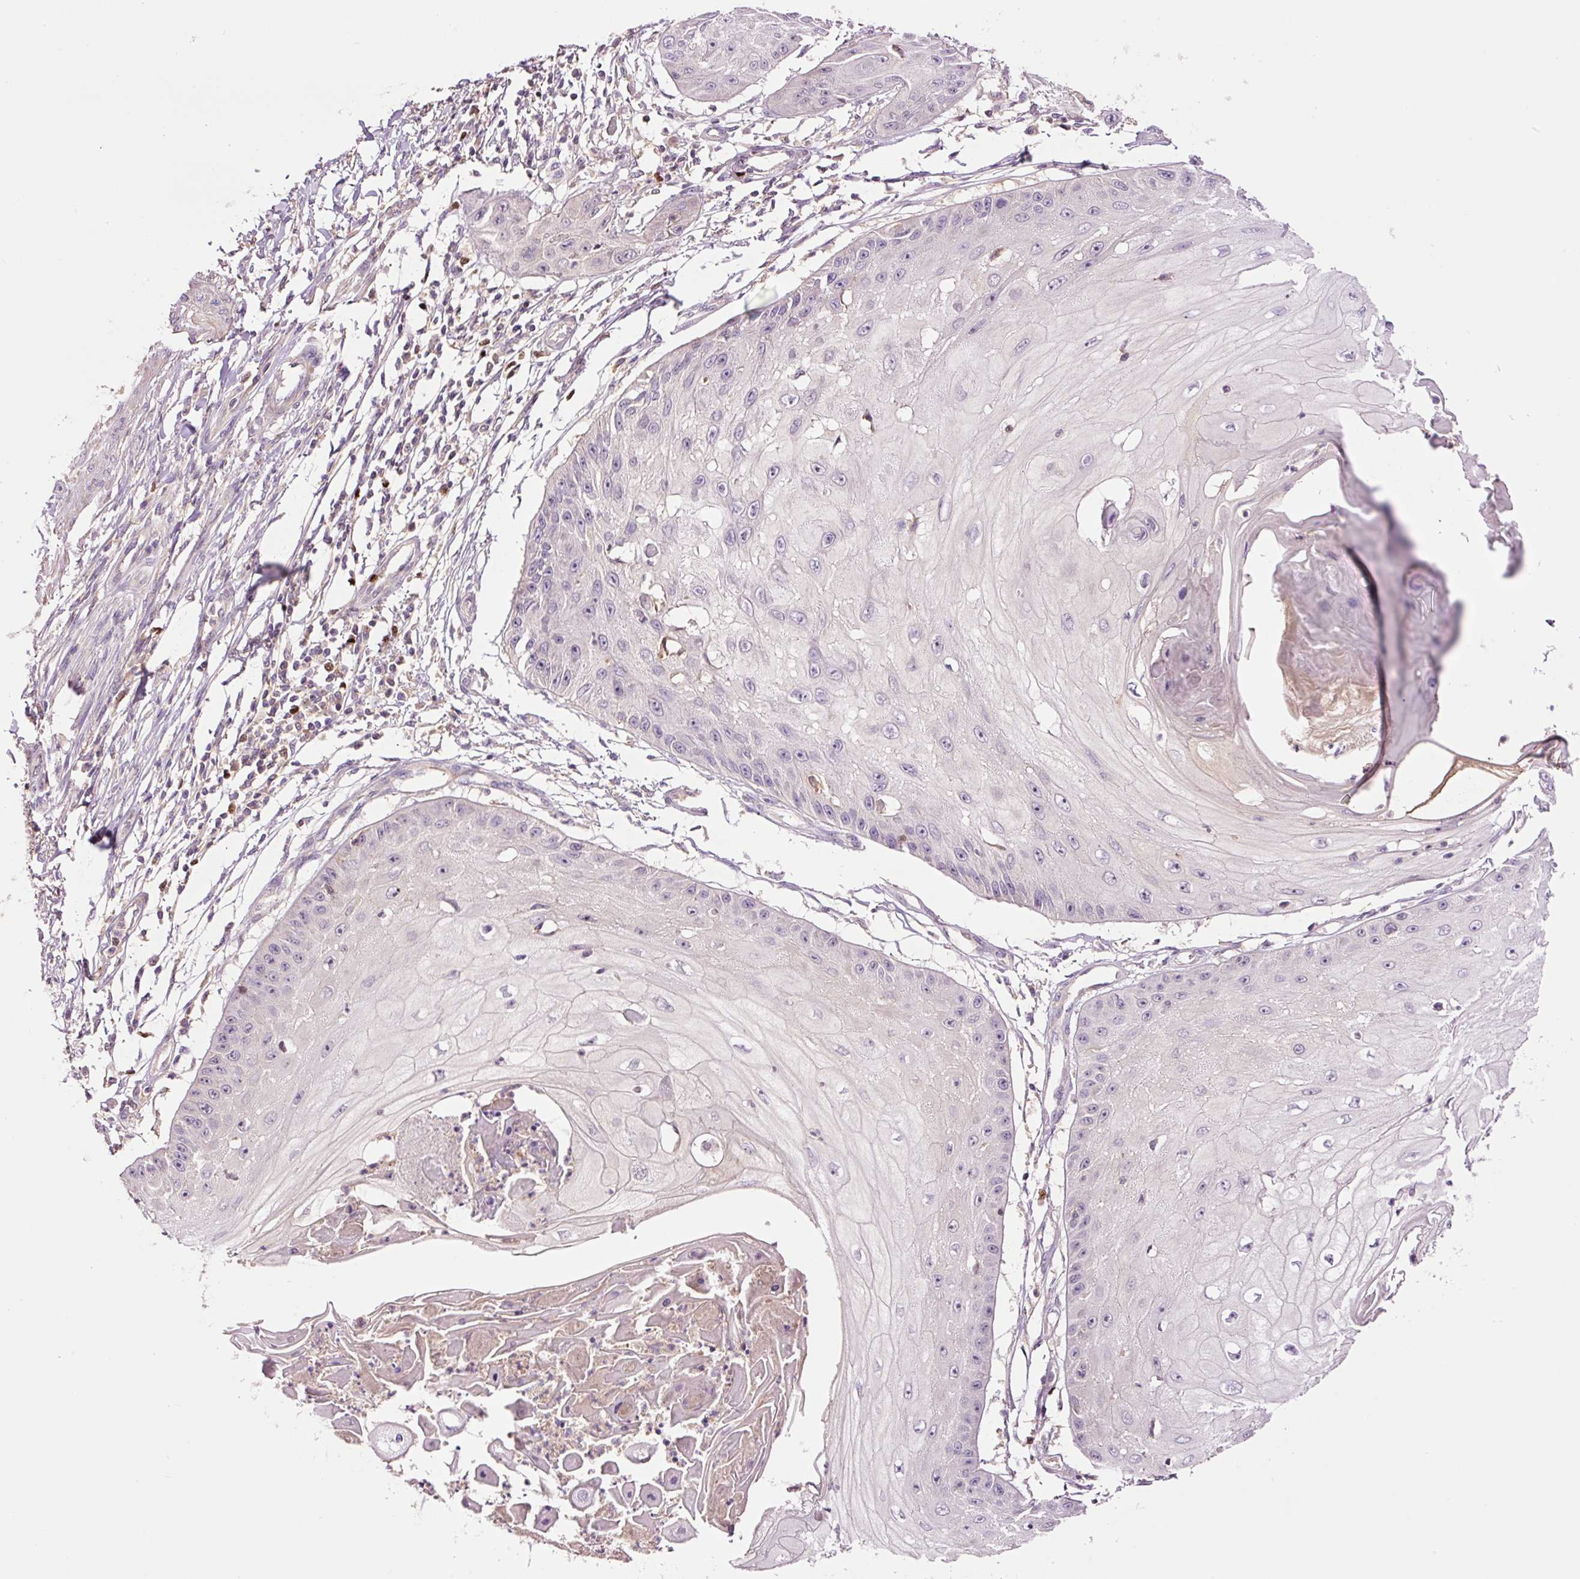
{"staining": {"intensity": "negative", "quantity": "none", "location": "none"}, "tissue": "skin cancer", "cell_type": "Tumor cells", "image_type": "cancer", "snomed": [{"axis": "morphology", "description": "Squamous cell carcinoma, NOS"}, {"axis": "topography", "description": "Skin"}], "caption": "A histopathology image of human skin cancer (squamous cell carcinoma) is negative for staining in tumor cells.", "gene": "DPPA4", "patient": {"sex": "male", "age": 70}}